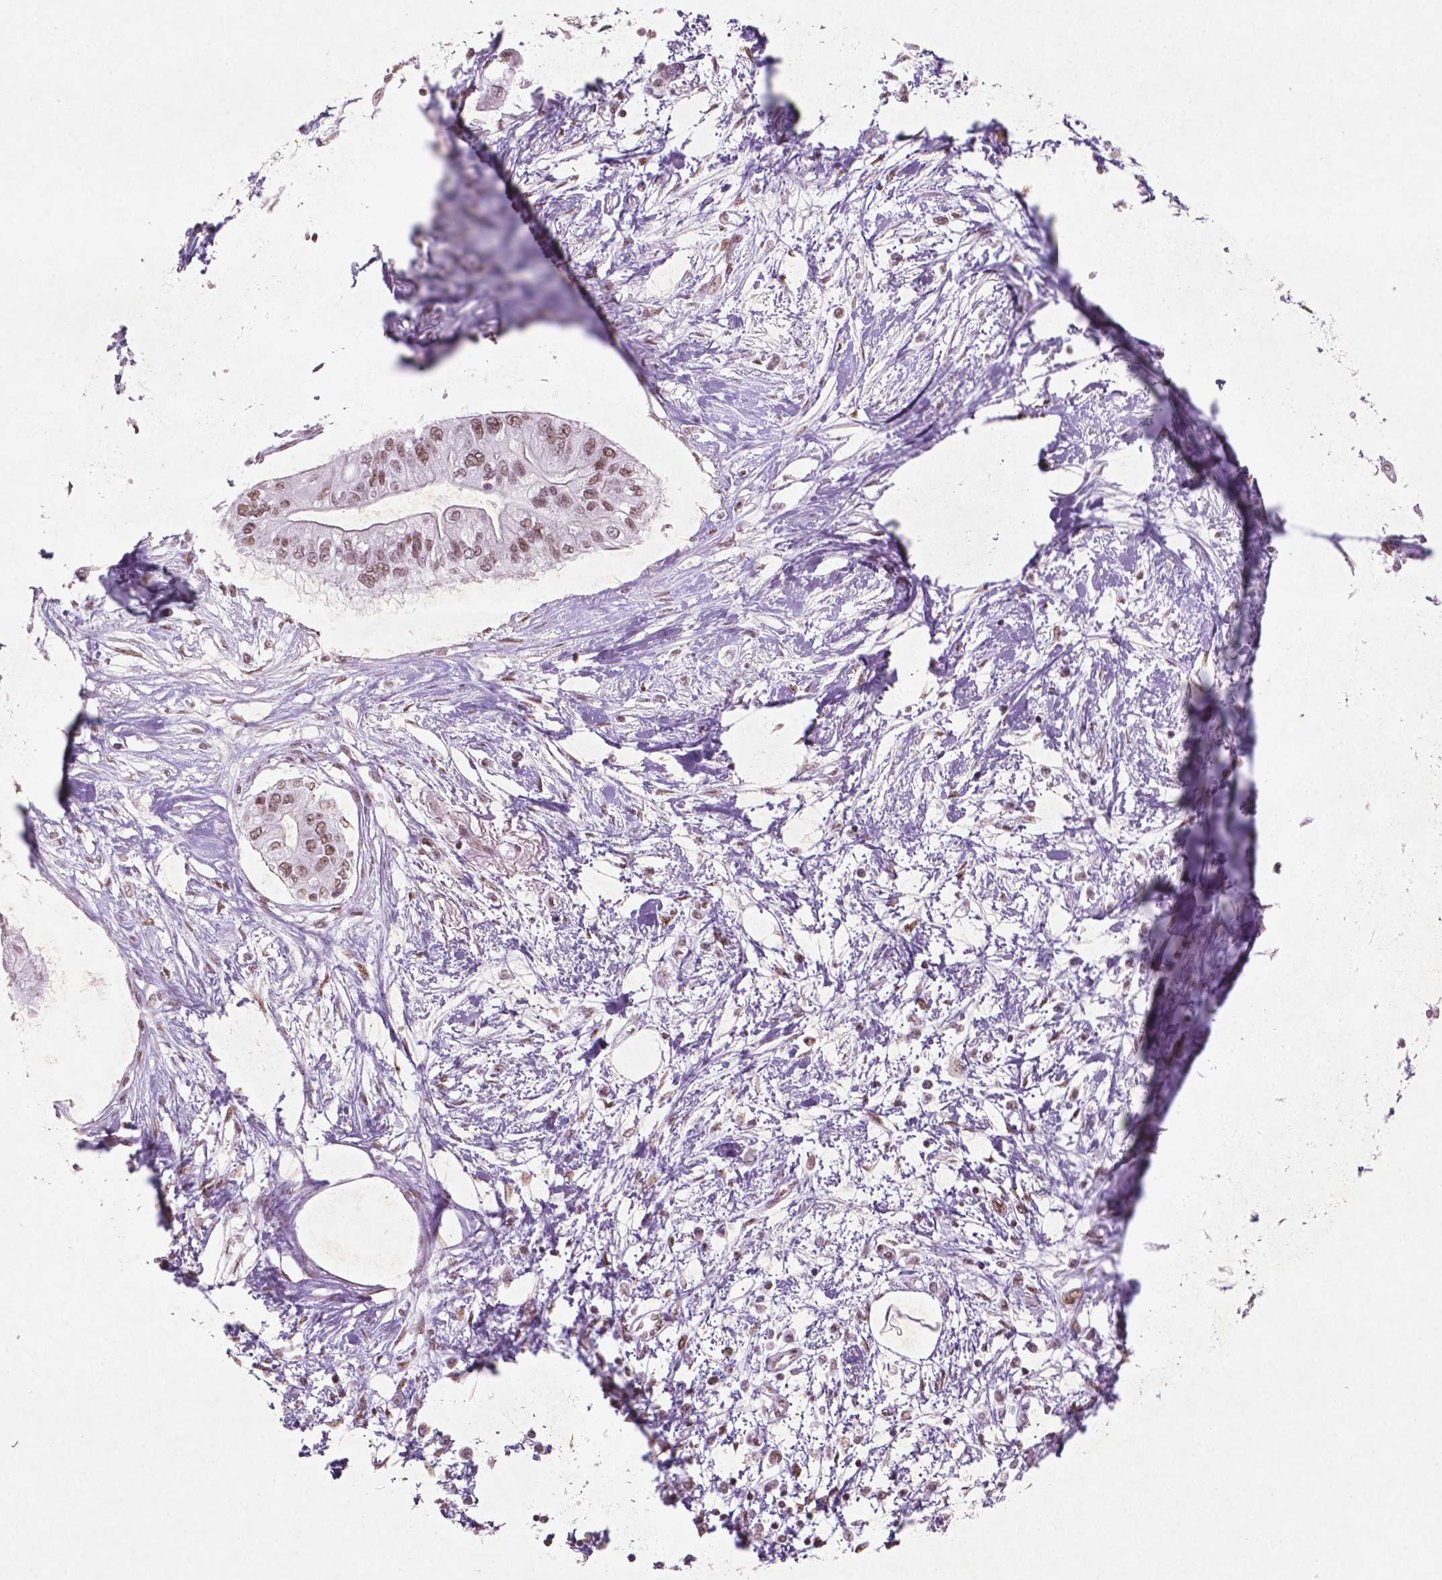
{"staining": {"intensity": "weak", "quantity": ">75%", "location": "nuclear"}, "tissue": "pancreatic cancer", "cell_type": "Tumor cells", "image_type": "cancer", "snomed": [{"axis": "morphology", "description": "Adenocarcinoma, NOS"}, {"axis": "topography", "description": "Pancreas"}], "caption": "Protein expression by immunohistochemistry (IHC) exhibits weak nuclear staining in about >75% of tumor cells in pancreatic adenocarcinoma.", "gene": "HMG20B", "patient": {"sex": "female", "age": 77}}